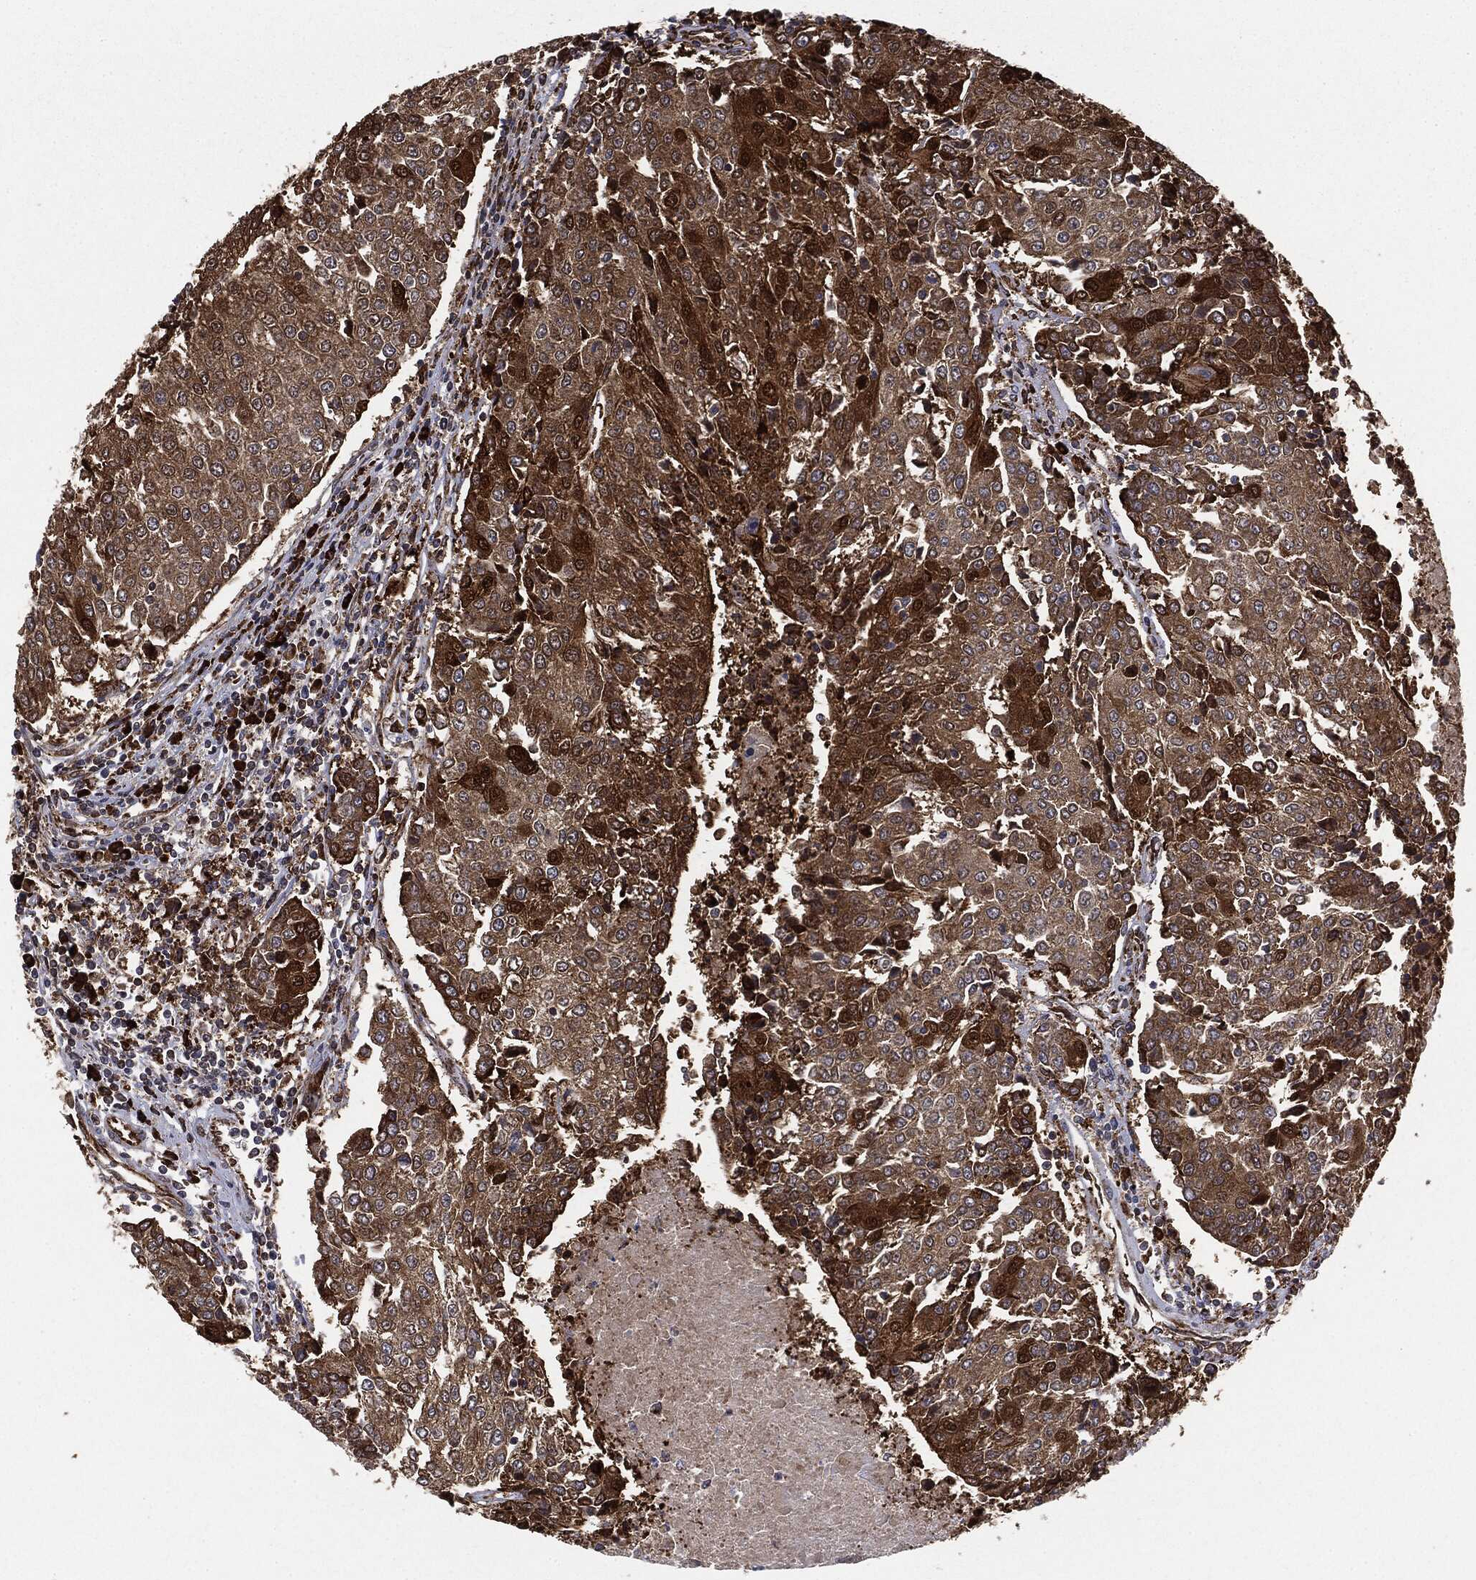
{"staining": {"intensity": "moderate", "quantity": ">75%", "location": "cytoplasmic/membranous"}, "tissue": "urothelial cancer", "cell_type": "Tumor cells", "image_type": "cancer", "snomed": [{"axis": "morphology", "description": "Urothelial carcinoma, High grade"}, {"axis": "topography", "description": "Urinary bladder"}], "caption": "Moderate cytoplasmic/membranous protein positivity is appreciated in approximately >75% of tumor cells in urothelial carcinoma (high-grade).", "gene": "CYLD", "patient": {"sex": "female", "age": 85}}